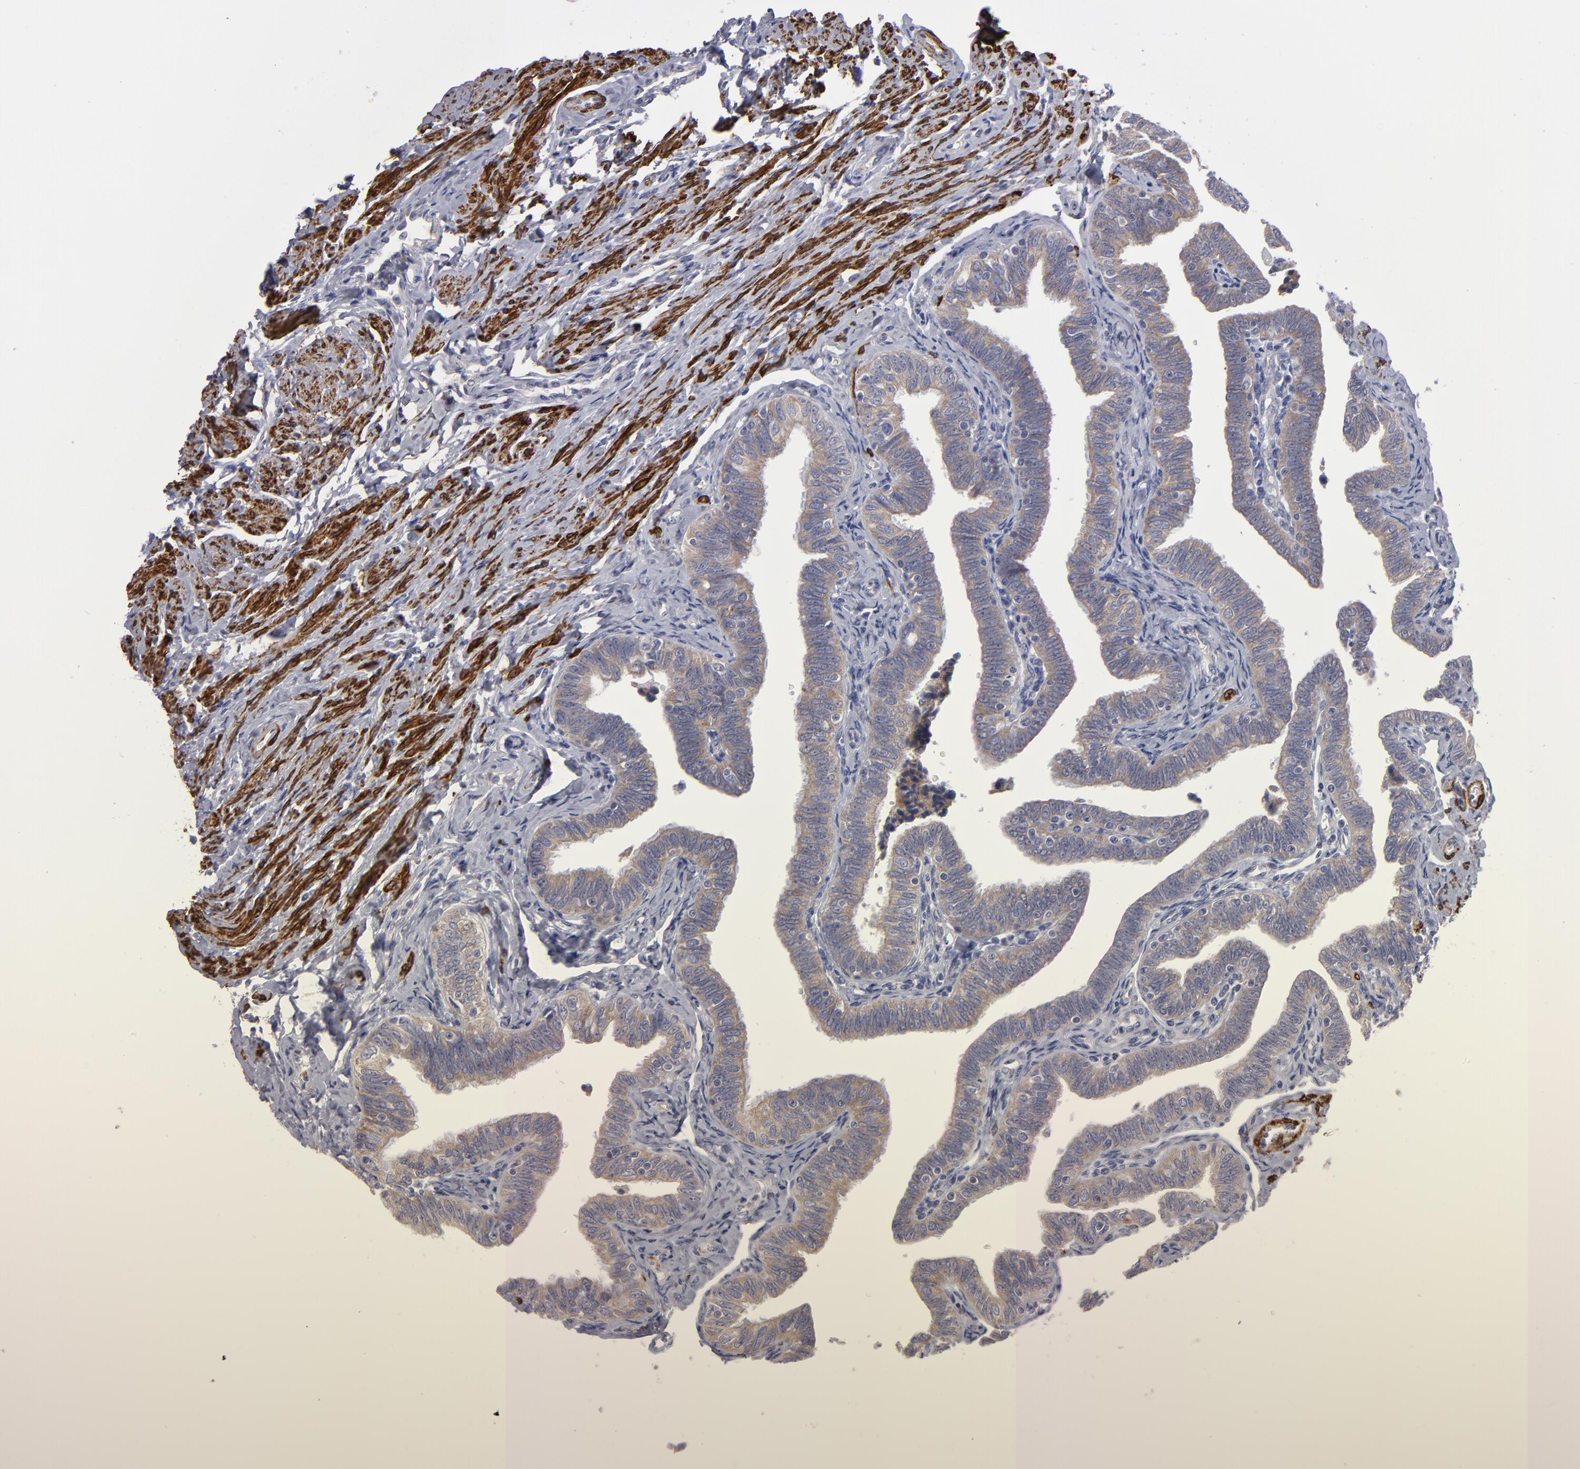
{"staining": {"intensity": "moderate", "quantity": ">75%", "location": "cytoplasmic/membranous"}, "tissue": "fallopian tube", "cell_type": "Glandular cells", "image_type": "normal", "snomed": [{"axis": "morphology", "description": "Normal tissue, NOS"}, {"axis": "topography", "description": "Fallopian tube"}, {"axis": "topography", "description": "Ovary"}], "caption": "Immunohistochemical staining of benign fallopian tube shows moderate cytoplasmic/membranous protein positivity in approximately >75% of glandular cells.", "gene": "SLMAP", "patient": {"sex": "female", "age": 69}}